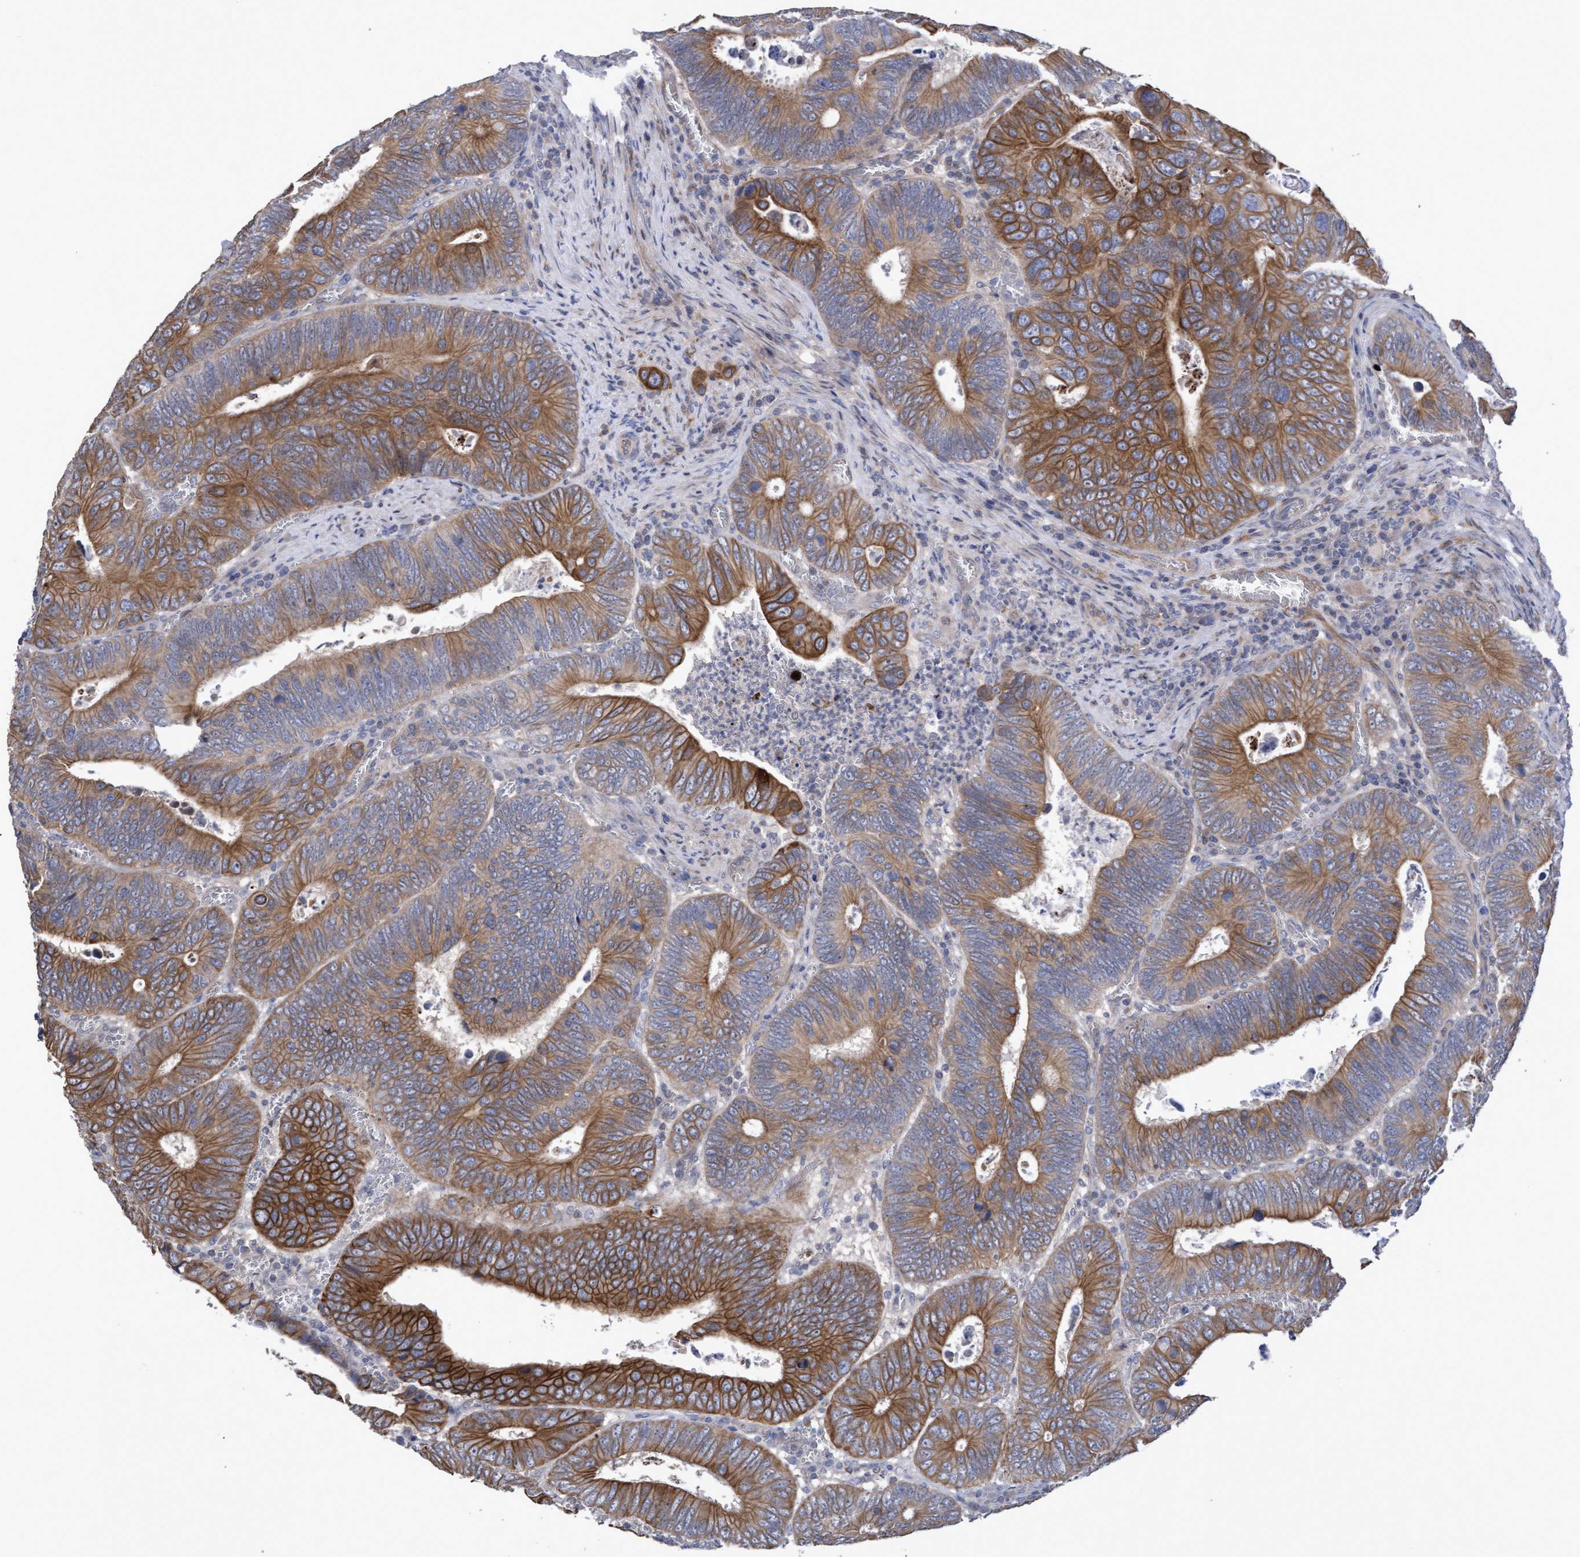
{"staining": {"intensity": "strong", "quantity": ">75%", "location": "cytoplasmic/membranous"}, "tissue": "colorectal cancer", "cell_type": "Tumor cells", "image_type": "cancer", "snomed": [{"axis": "morphology", "description": "Inflammation, NOS"}, {"axis": "morphology", "description": "Adenocarcinoma, NOS"}, {"axis": "topography", "description": "Colon"}], "caption": "Human colorectal cancer stained with a brown dye displays strong cytoplasmic/membranous positive positivity in about >75% of tumor cells.", "gene": "KRT24", "patient": {"sex": "male", "age": 72}}